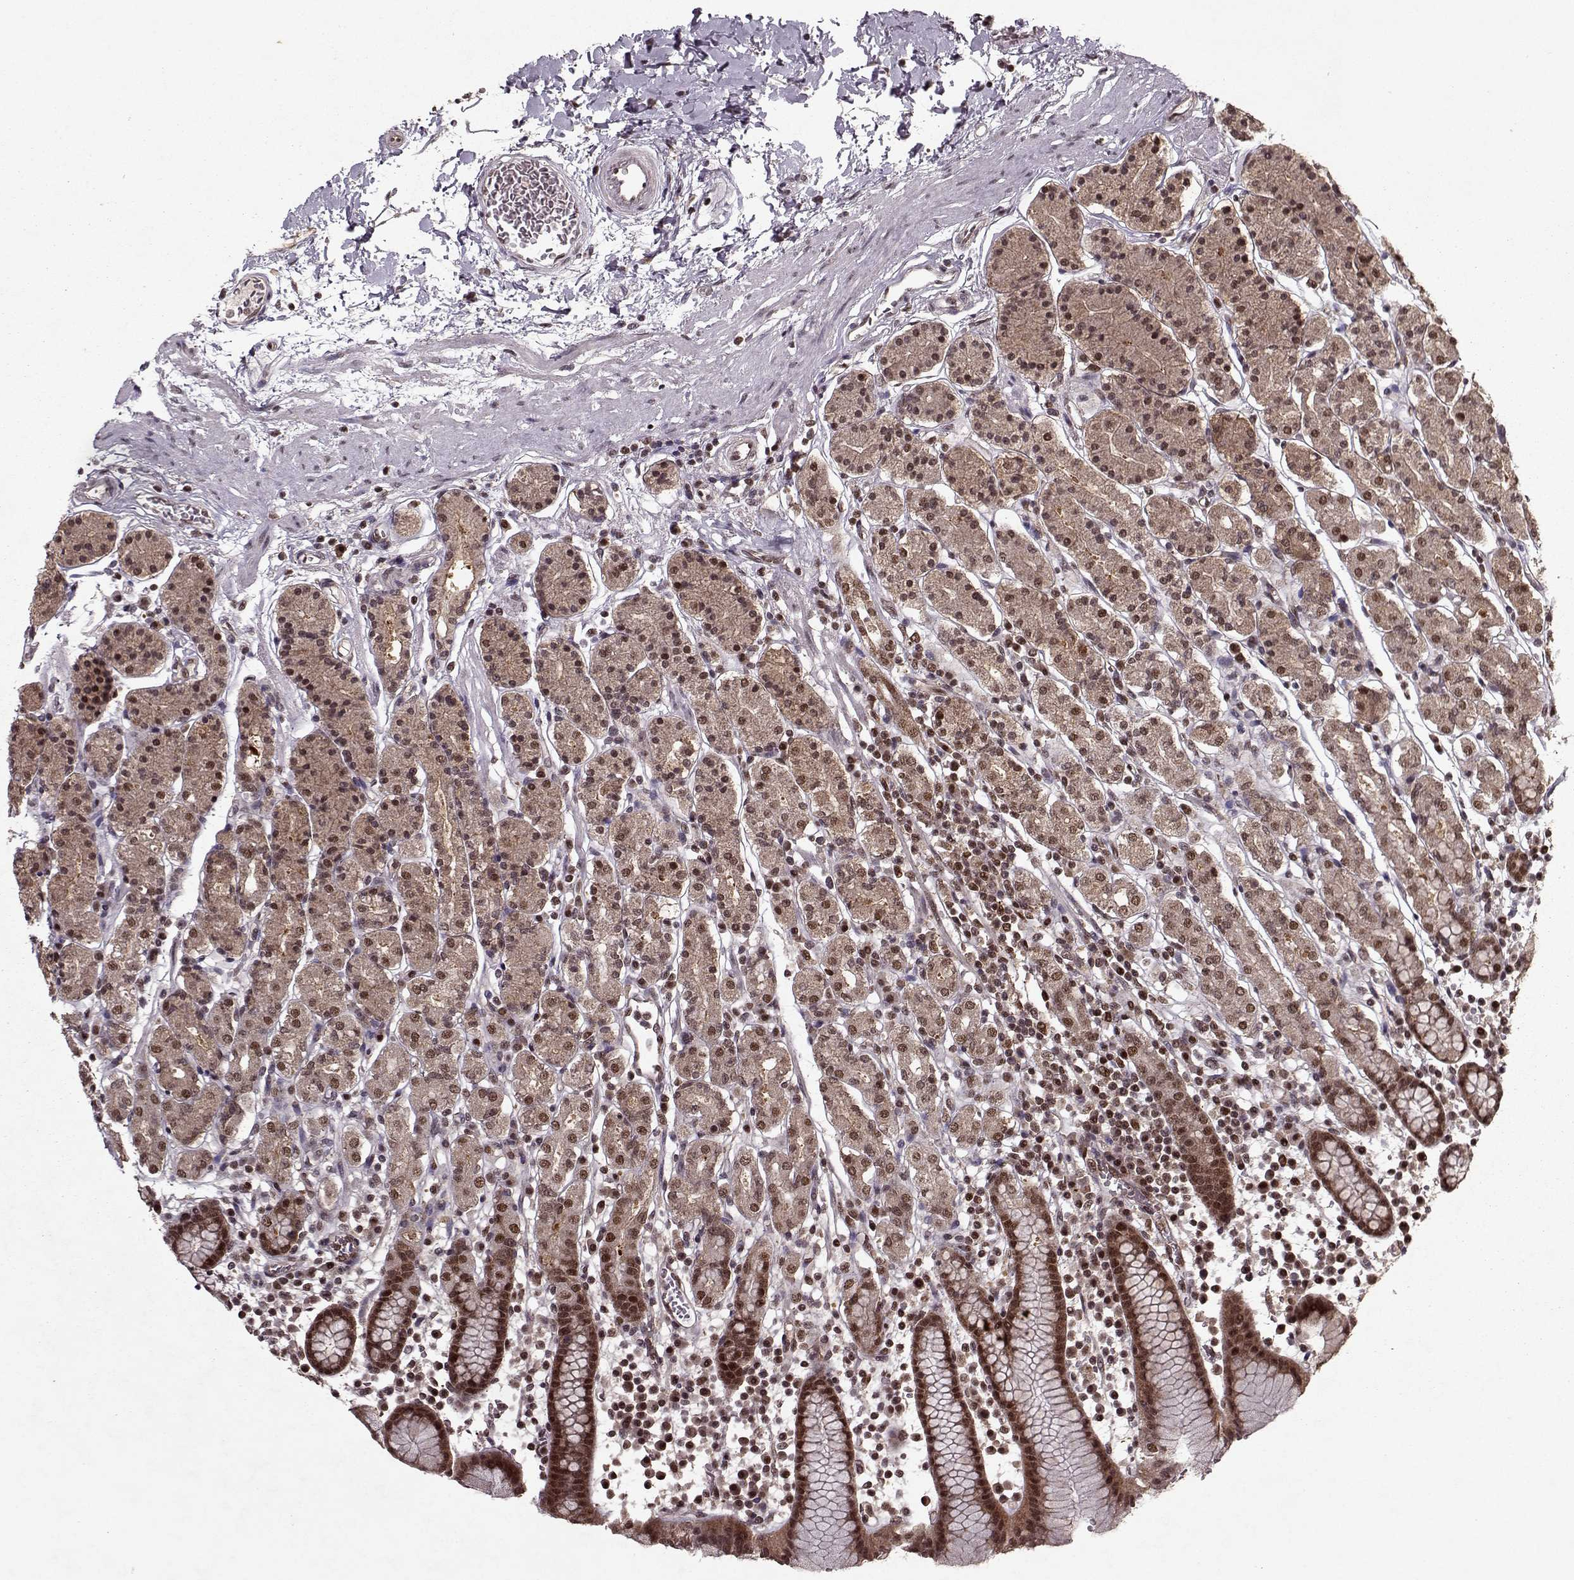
{"staining": {"intensity": "moderate", "quantity": "25%-75%", "location": "nuclear"}, "tissue": "stomach", "cell_type": "Glandular cells", "image_type": "normal", "snomed": [{"axis": "morphology", "description": "Normal tissue, NOS"}, {"axis": "topography", "description": "Stomach, upper"}, {"axis": "topography", "description": "Stomach"}], "caption": "A histopathology image of human stomach stained for a protein shows moderate nuclear brown staining in glandular cells. The staining is performed using DAB brown chromogen to label protein expression. The nuclei are counter-stained blue using hematoxylin.", "gene": "PSMA7", "patient": {"sex": "male", "age": 62}}